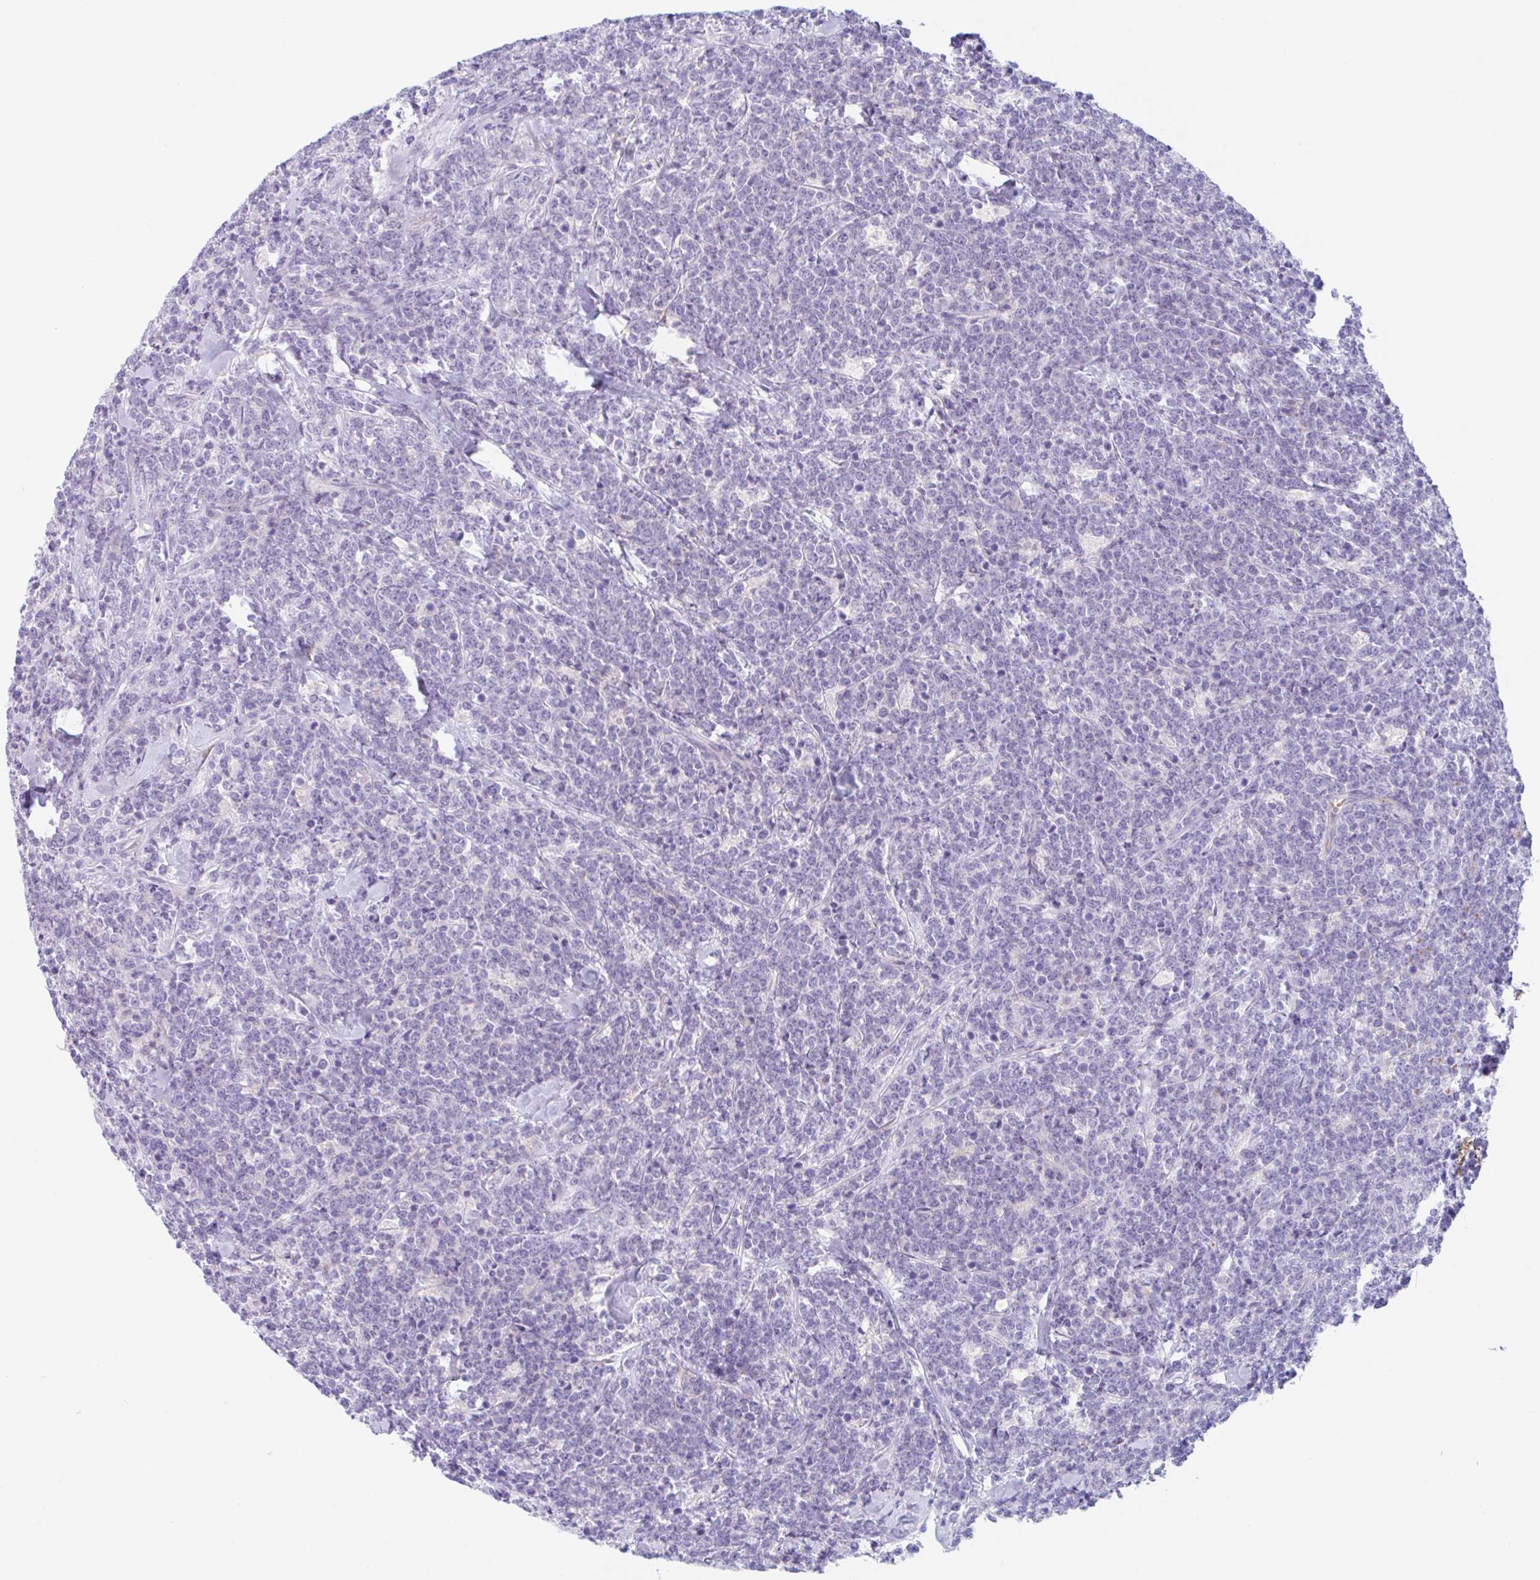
{"staining": {"intensity": "negative", "quantity": "none", "location": "none"}, "tissue": "lymphoma", "cell_type": "Tumor cells", "image_type": "cancer", "snomed": [{"axis": "morphology", "description": "Malignant lymphoma, non-Hodgkin's type, High grade"}, {"axis": "topography", "description": "Small intestine"}, {"axis": "topography", "description": "Colon"}], "caption": "IHC image of lymphoma stained for a protein (brown), which demonstrates no positivity in tumor cells. (Stains: DAB IHC with hematoxylin counter stain, Microscopy: brightfield microscopy at high magnification).", "gene": "ANKRD9", "patient": {"sex": "male", "age": 8}}